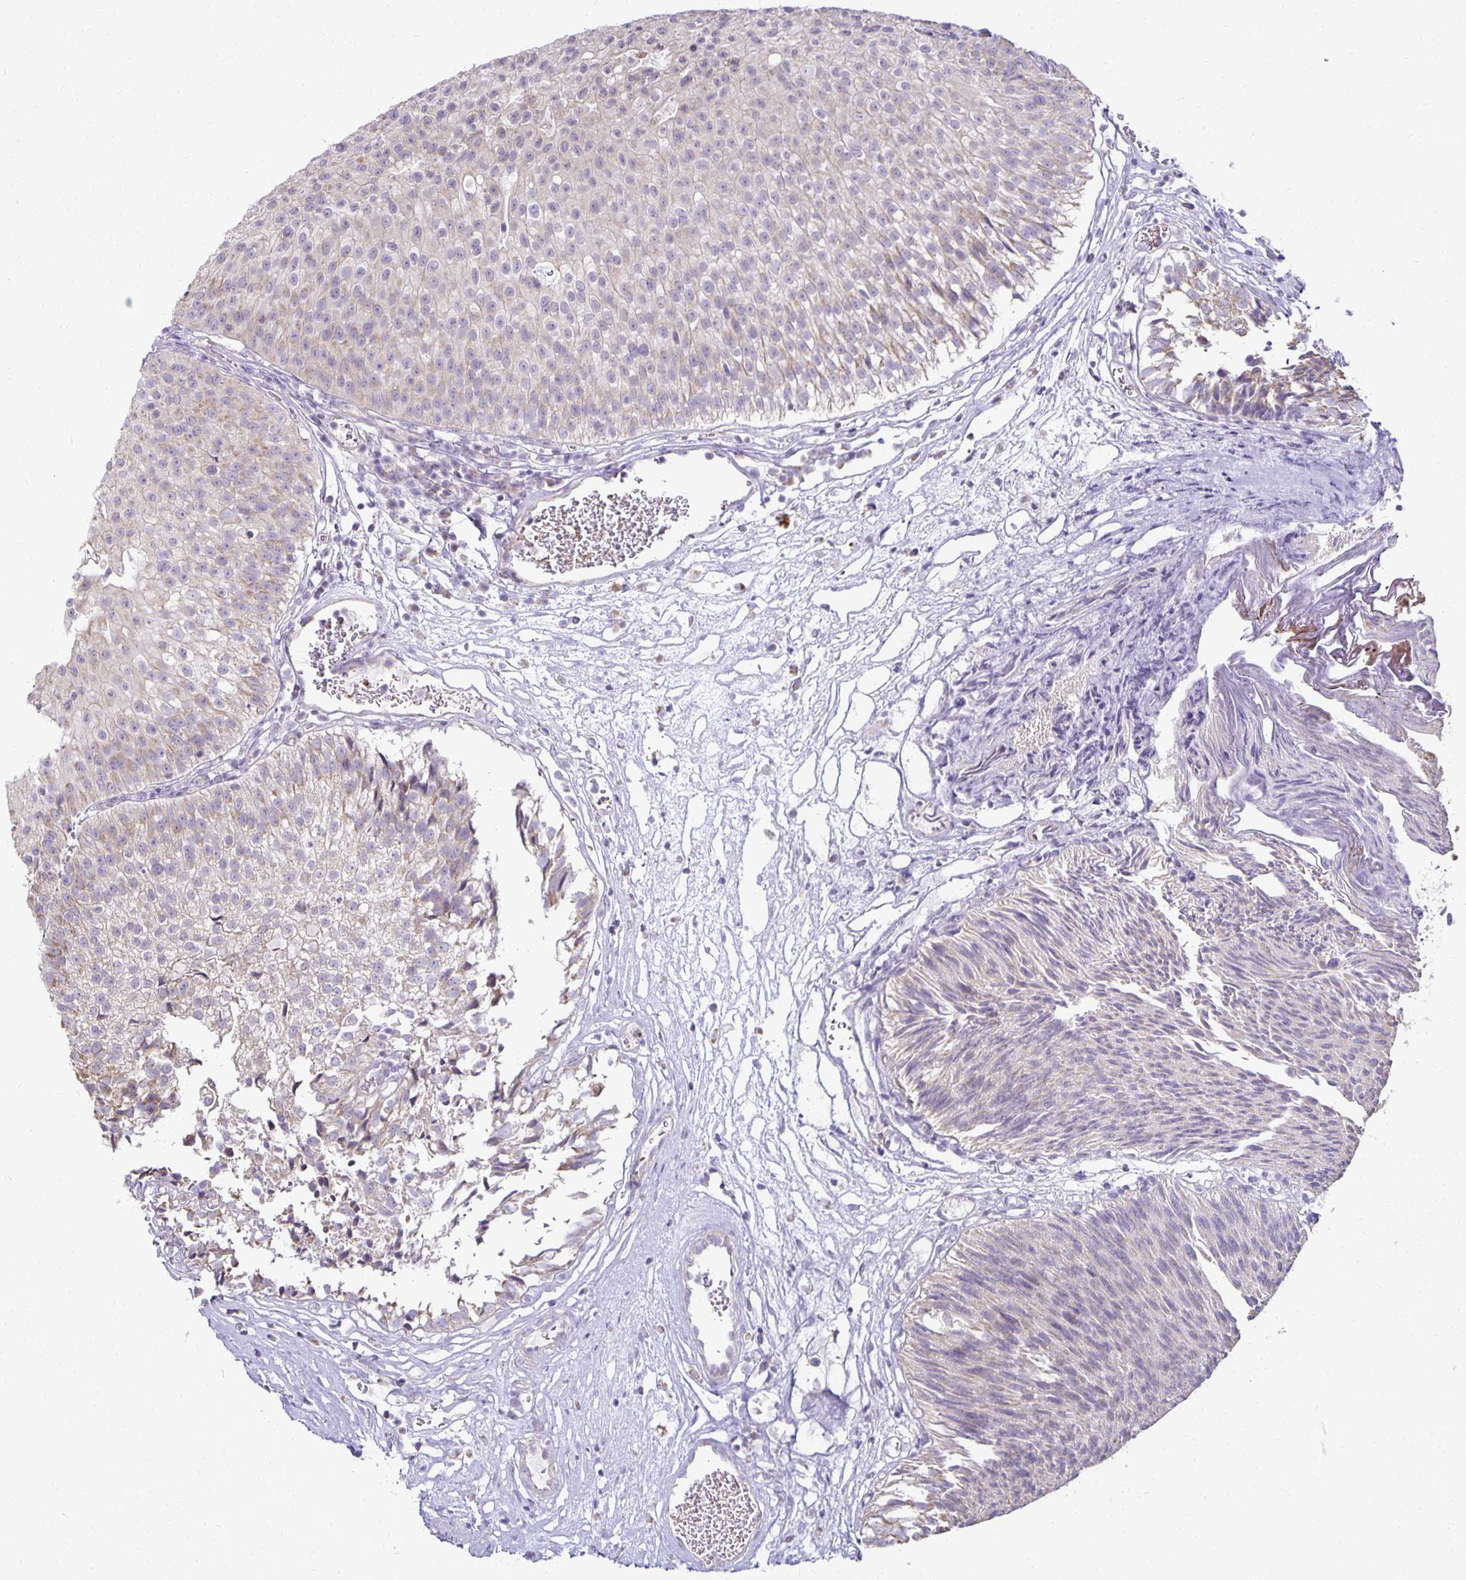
{"staining": {"intensity": "negative", "quantity": "none", "location": "none"}, "tissue": "urothelial cancer", "cell_type": "Tumor cells", "image_type": "cancer", "snomed": [{"axis": "morphology", "description": "Urothelial carcinoma, Low grade"}, {"axis": "topography", "description": "Urinary bladder"}], "caption": "An IHC image of urothelial carcinoma (low-grade) is shown. There is no staining in tumor cells of urothelial carcinoma (low-grade).", "gene": "FN3K", "patient": {"sex": "male", "age": 80}}